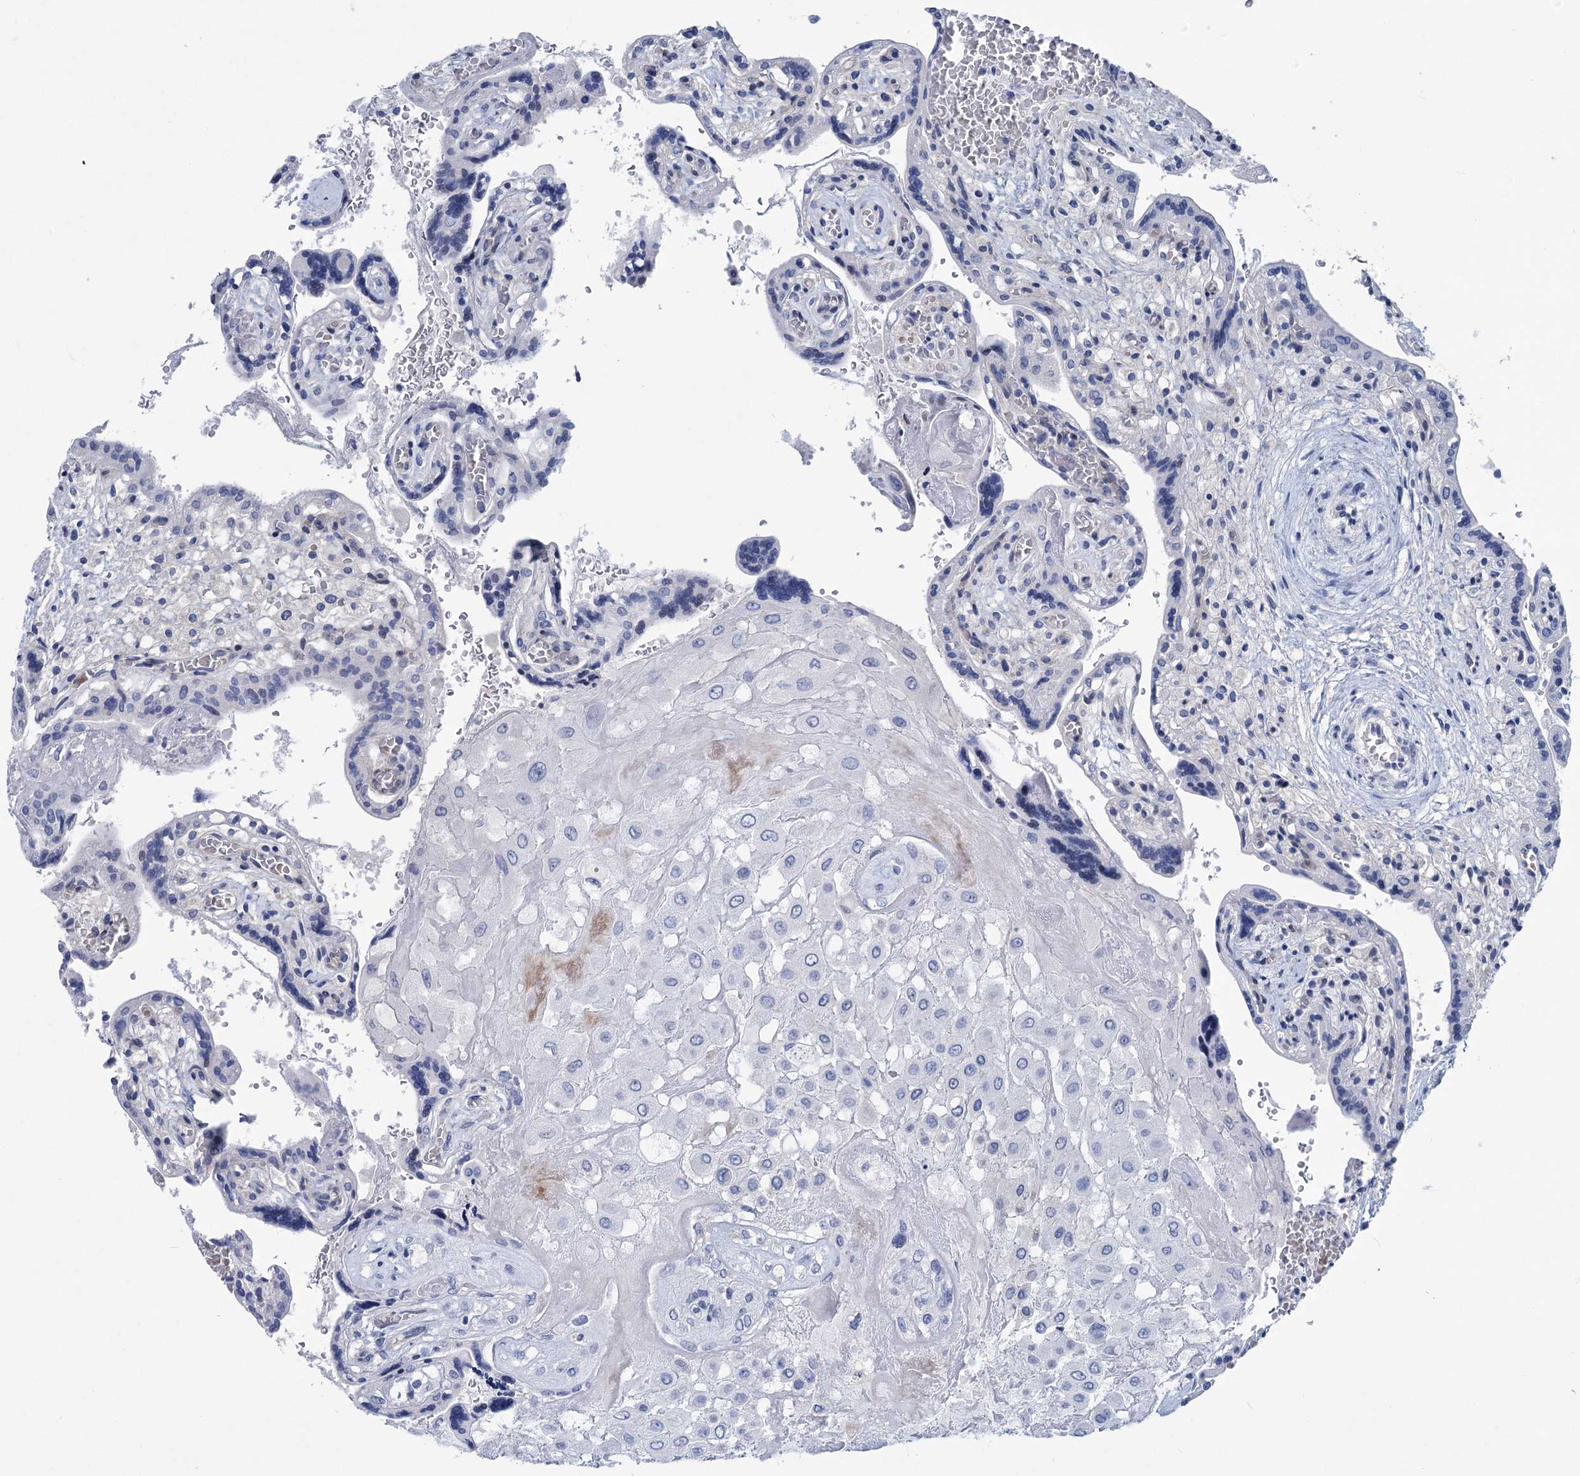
{"staining": {"intensity": "negative", "quantity": "none", "location": "none"}, "tissue": "placenta", "cell_type": "Decidual cells", "image_type": "normal", "snomed": [{"axis": "morphology", "description": "Normal tissue, NOS"}, {"axis": "topography", "description": "Placenta"}], "caption": "High power microscopy micrograph of an IHC histopathology image of benign placenta, revealing no significant positivity in decidual cells.", "gene": "CHDH", "patient": {"sex": "female", "age": 37}}